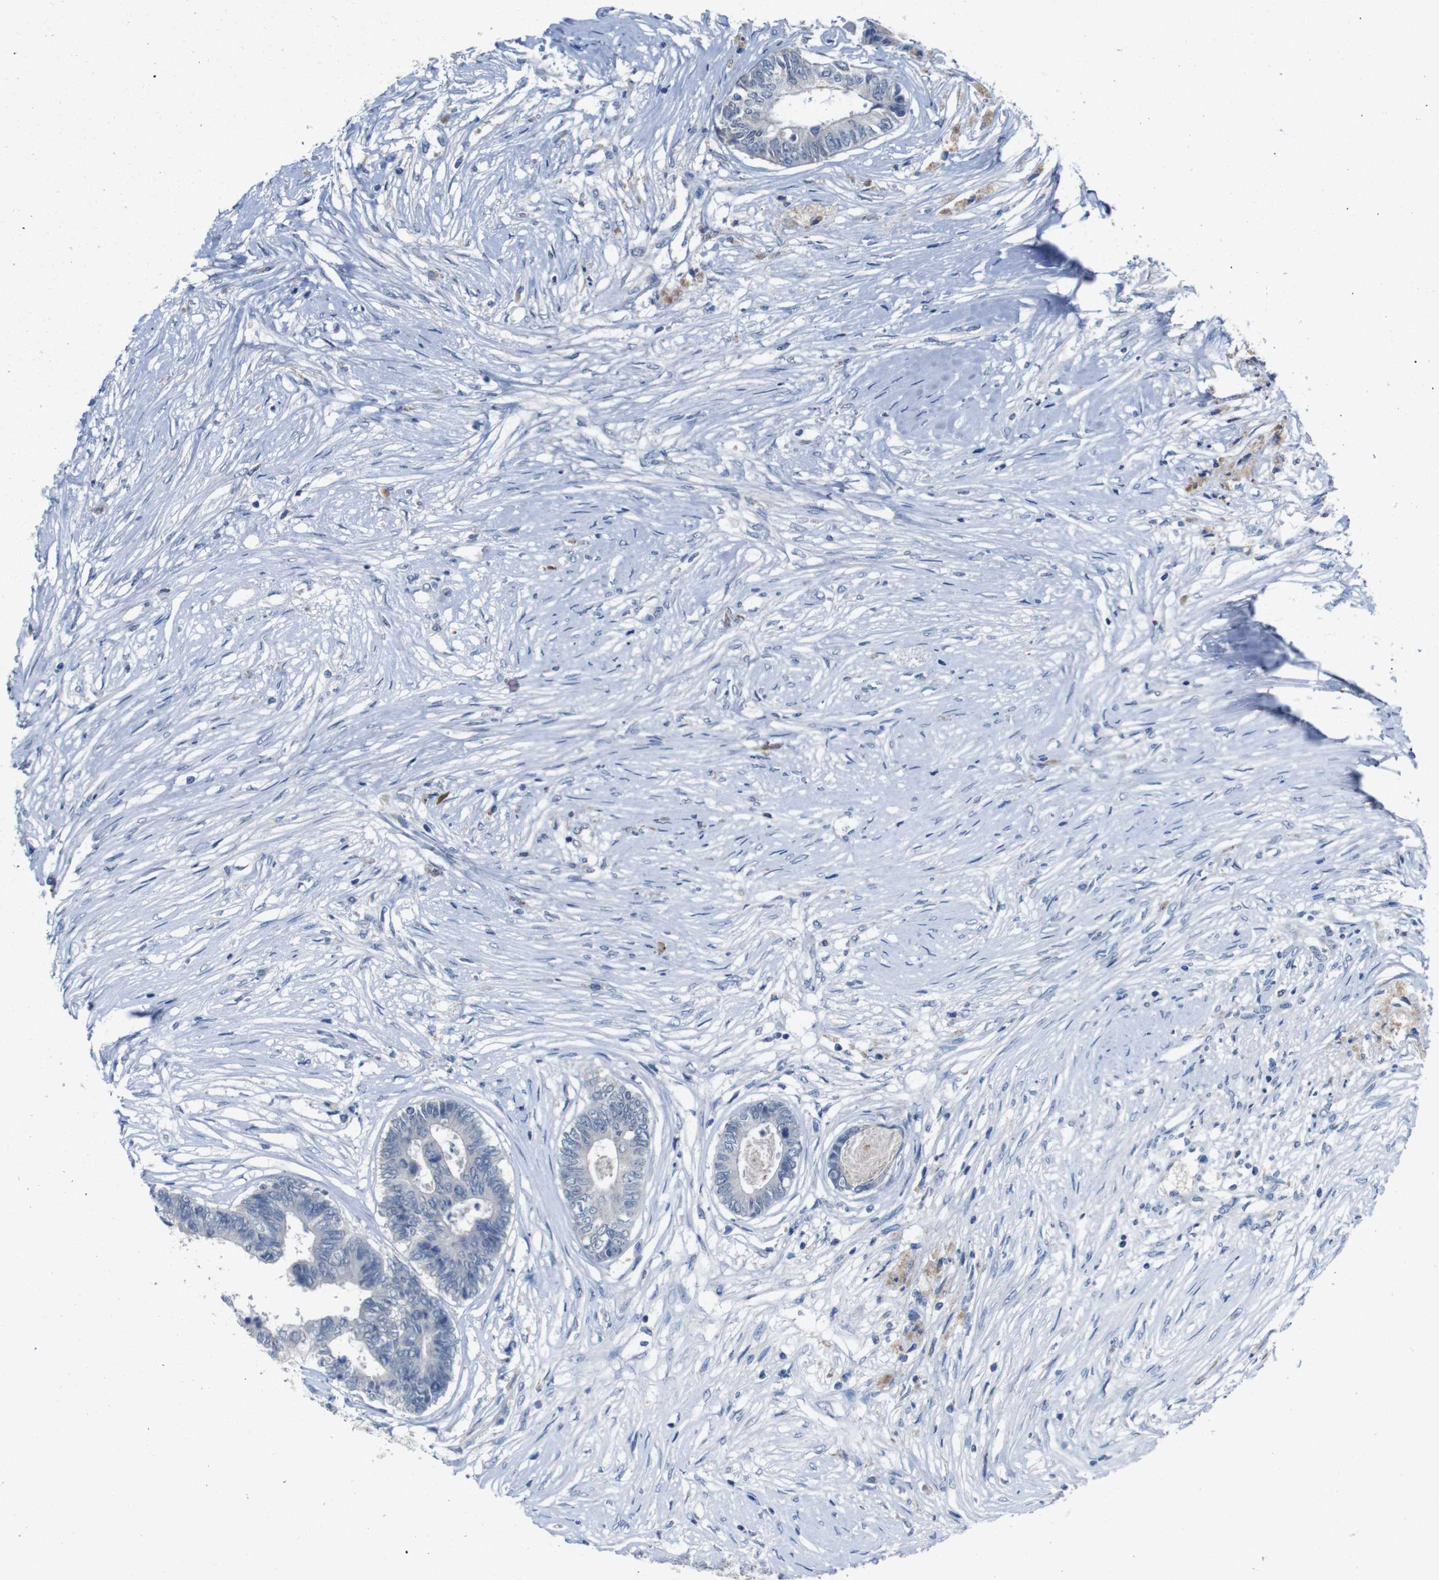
{"staining": {"intensity": "negative", "quantity": "none", "location": "none"}, "tissue": "colorectal cancer", "cell_type": "Tumor cells", "image_type": "cancer", "snomed": [{"axis": "morphology", "description": "Adenocarcinoma, NOS"}, {"axis": "topography", "description": "Rectum"}], "caption": "Immunohistochemical staining of human colorectal cancer demonstrates no significant staining in tumor cells.", "gene": "SLC2A8", "patient": {"sex": "male", "age": 63}}